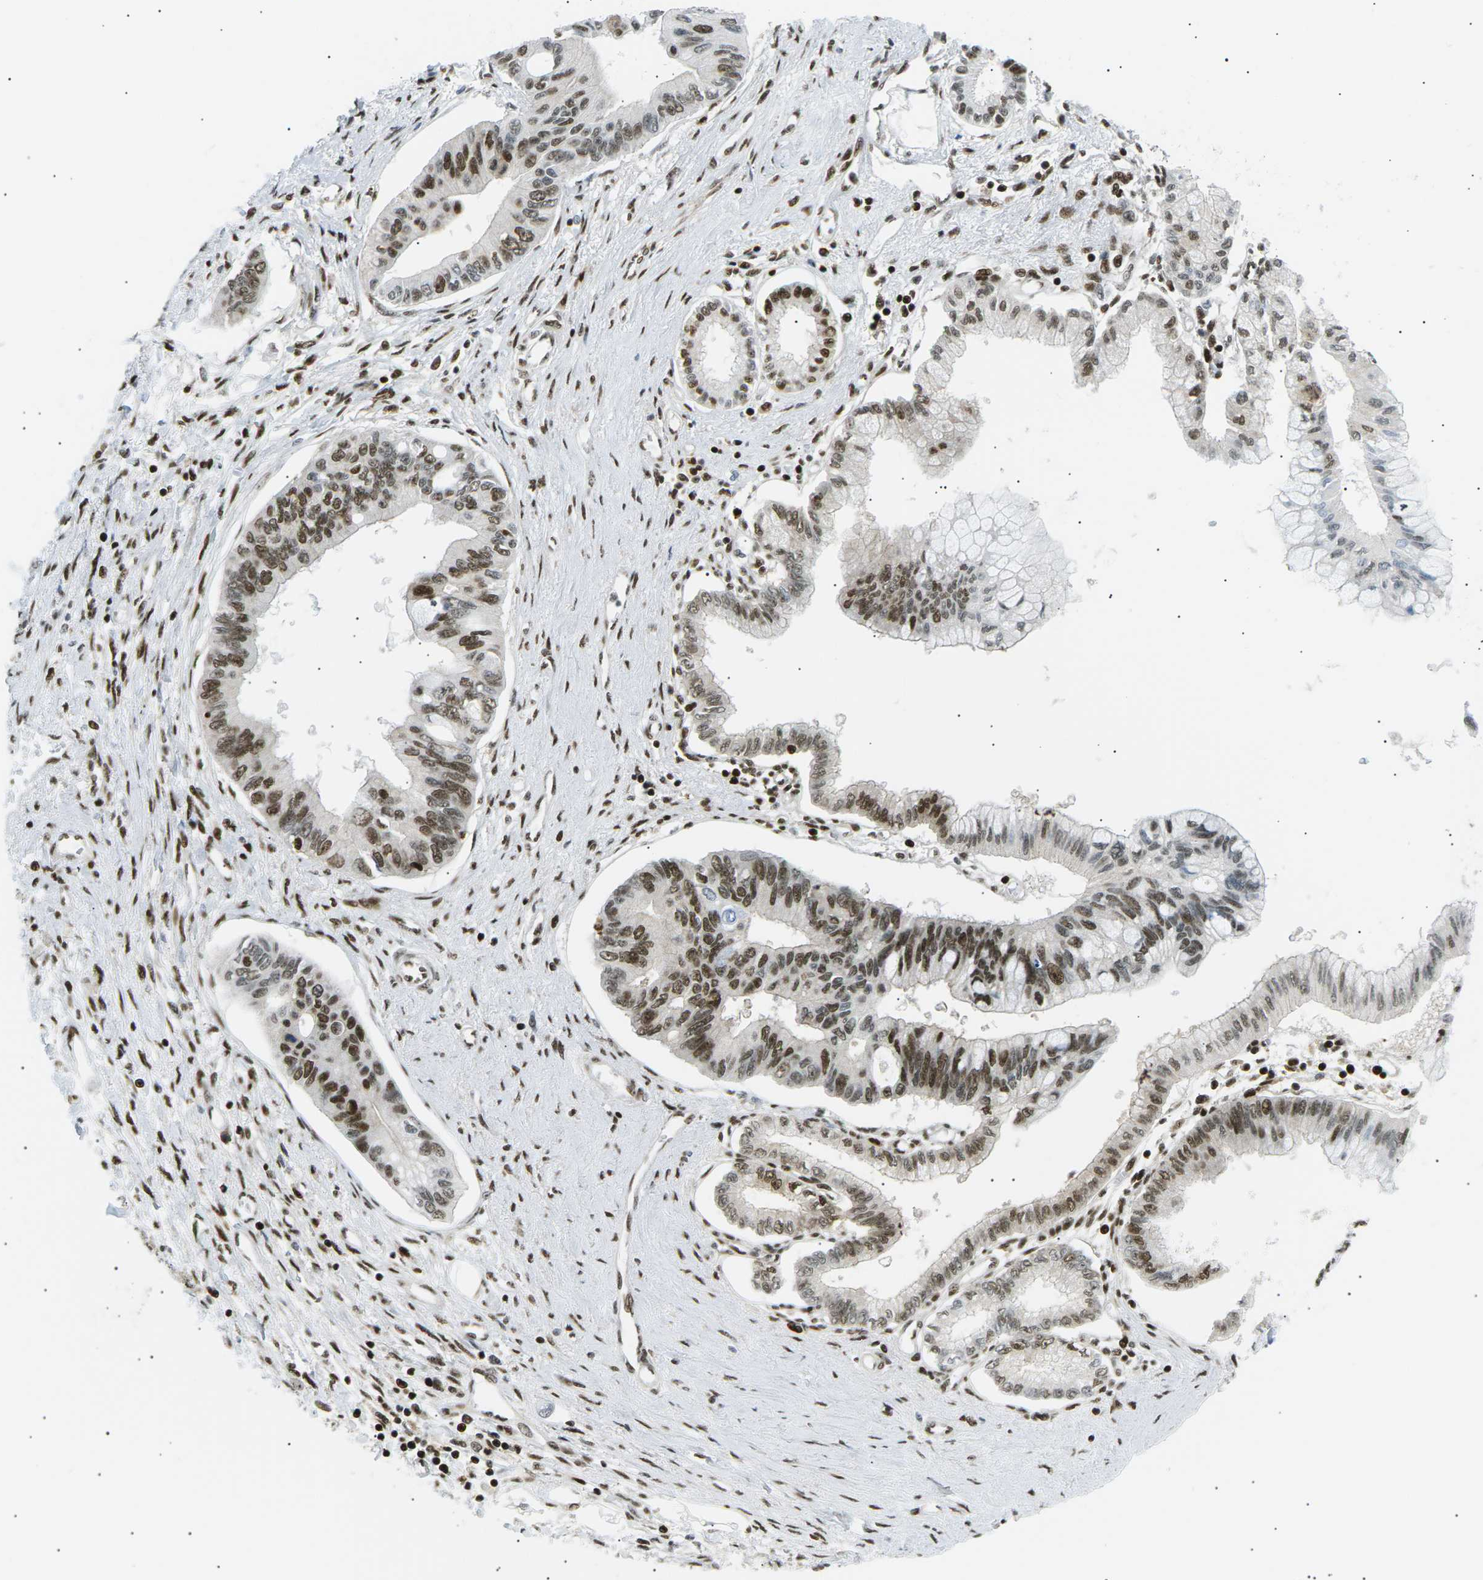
{"staining": {"intensity": "moderate", "quantity": ">75%", "location": "nuclear"}, "tissue": "pancreatic cancer", "cell_type": "Tumor cells", "image_type": "cancer", "snomed": [{"axis": "morphology", "description": "Adenocarcinoma, NOS"}, {"axis": "topography", "description": "Pancreas"}], "caption": "The photomicrograph shows a brown stain indicating the presence of a protein in the nuclear of tumor cells in pancreatic adenocarcinoma.", "gene": "RPA2", "patient": {"sex": "female", "age": 77}}